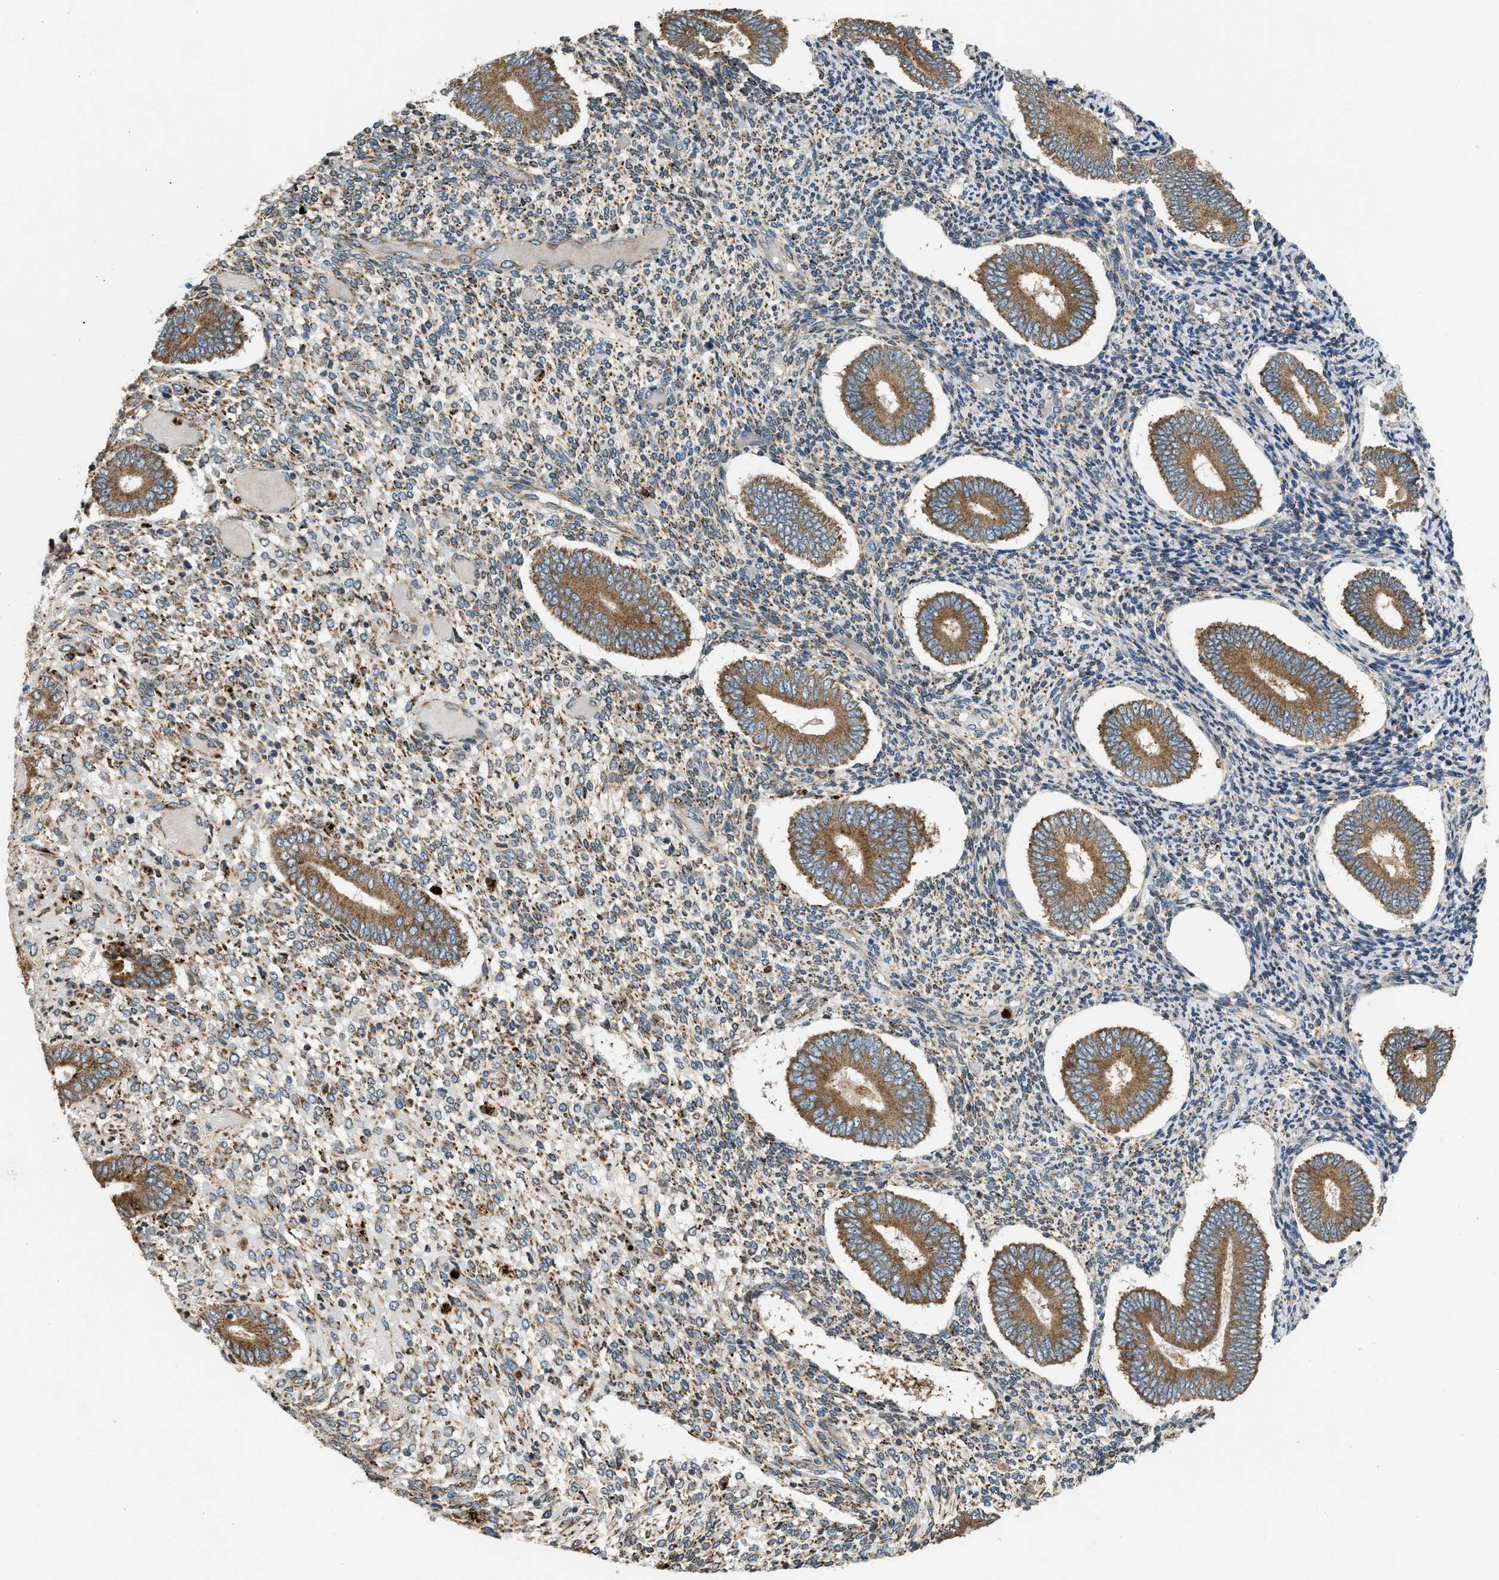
{"staining": {"intensity": "moderate", "quantity": "<25%", "location": "cytoplasmic/membranous"}, "tissue": "endometrium", "cell_type": "Cells in endometrial stroma", "image_type": "normal", "snomed": [{"axis": "morphology", "description": "Normal tissue, NOS"}, {"axis": "topography", "description": "Endometrium"}], "caption": "Immunohistochemical staining of unremarkable endometrium demonstrates moderate cytoplasmic/membranous protein staining in about <25% of cells in endometrial stroma. (Brightfield microscopy of DAB IHC at high magnification).", "gene": "TMEM68", "patient": {"sex": "female", "age": 42}}